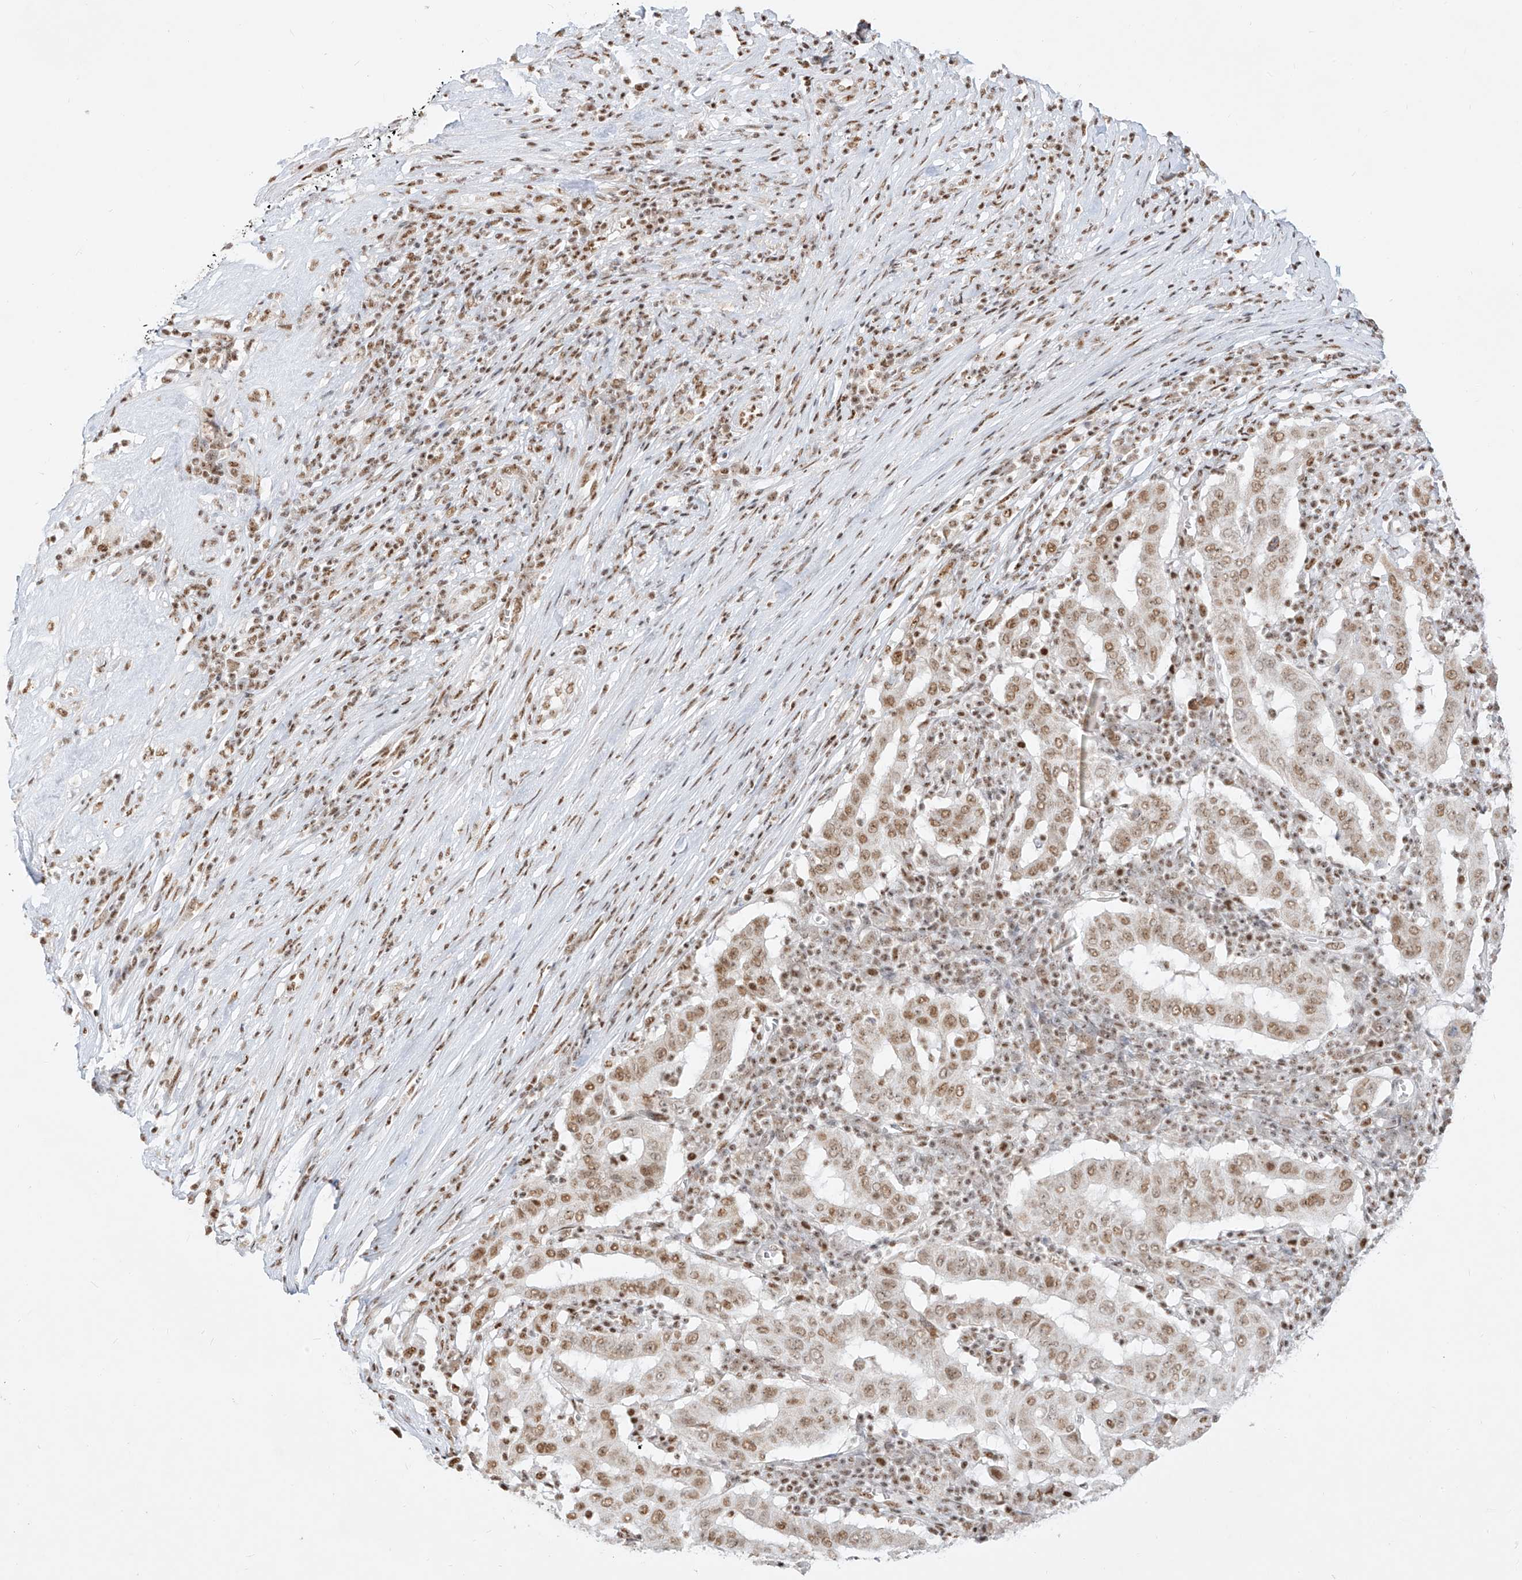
{"staining": {"intensity": "moderate", "quantity": ">75%", "location": "nuclear"}, "tissue": "pancreatic cancer", "cell_type": "Tumor cells", "image_type": "cancer", "snomed": [{"axis": "morphology", "description": "Adenocarcinoma, NOS"}, {"axis": "topography", "description": "Pancreas"}], "caption": "A high-resolution image shows IHC staining of adenocarcinoma (pancreatic), which reveals moderate nuclear staining in approximately >75% of tumor cells. (Brightfield microscopy of DAB IHC at high magnification).", "gene": "NHSL1", "patient": {"sex": "male", "age": 63}}